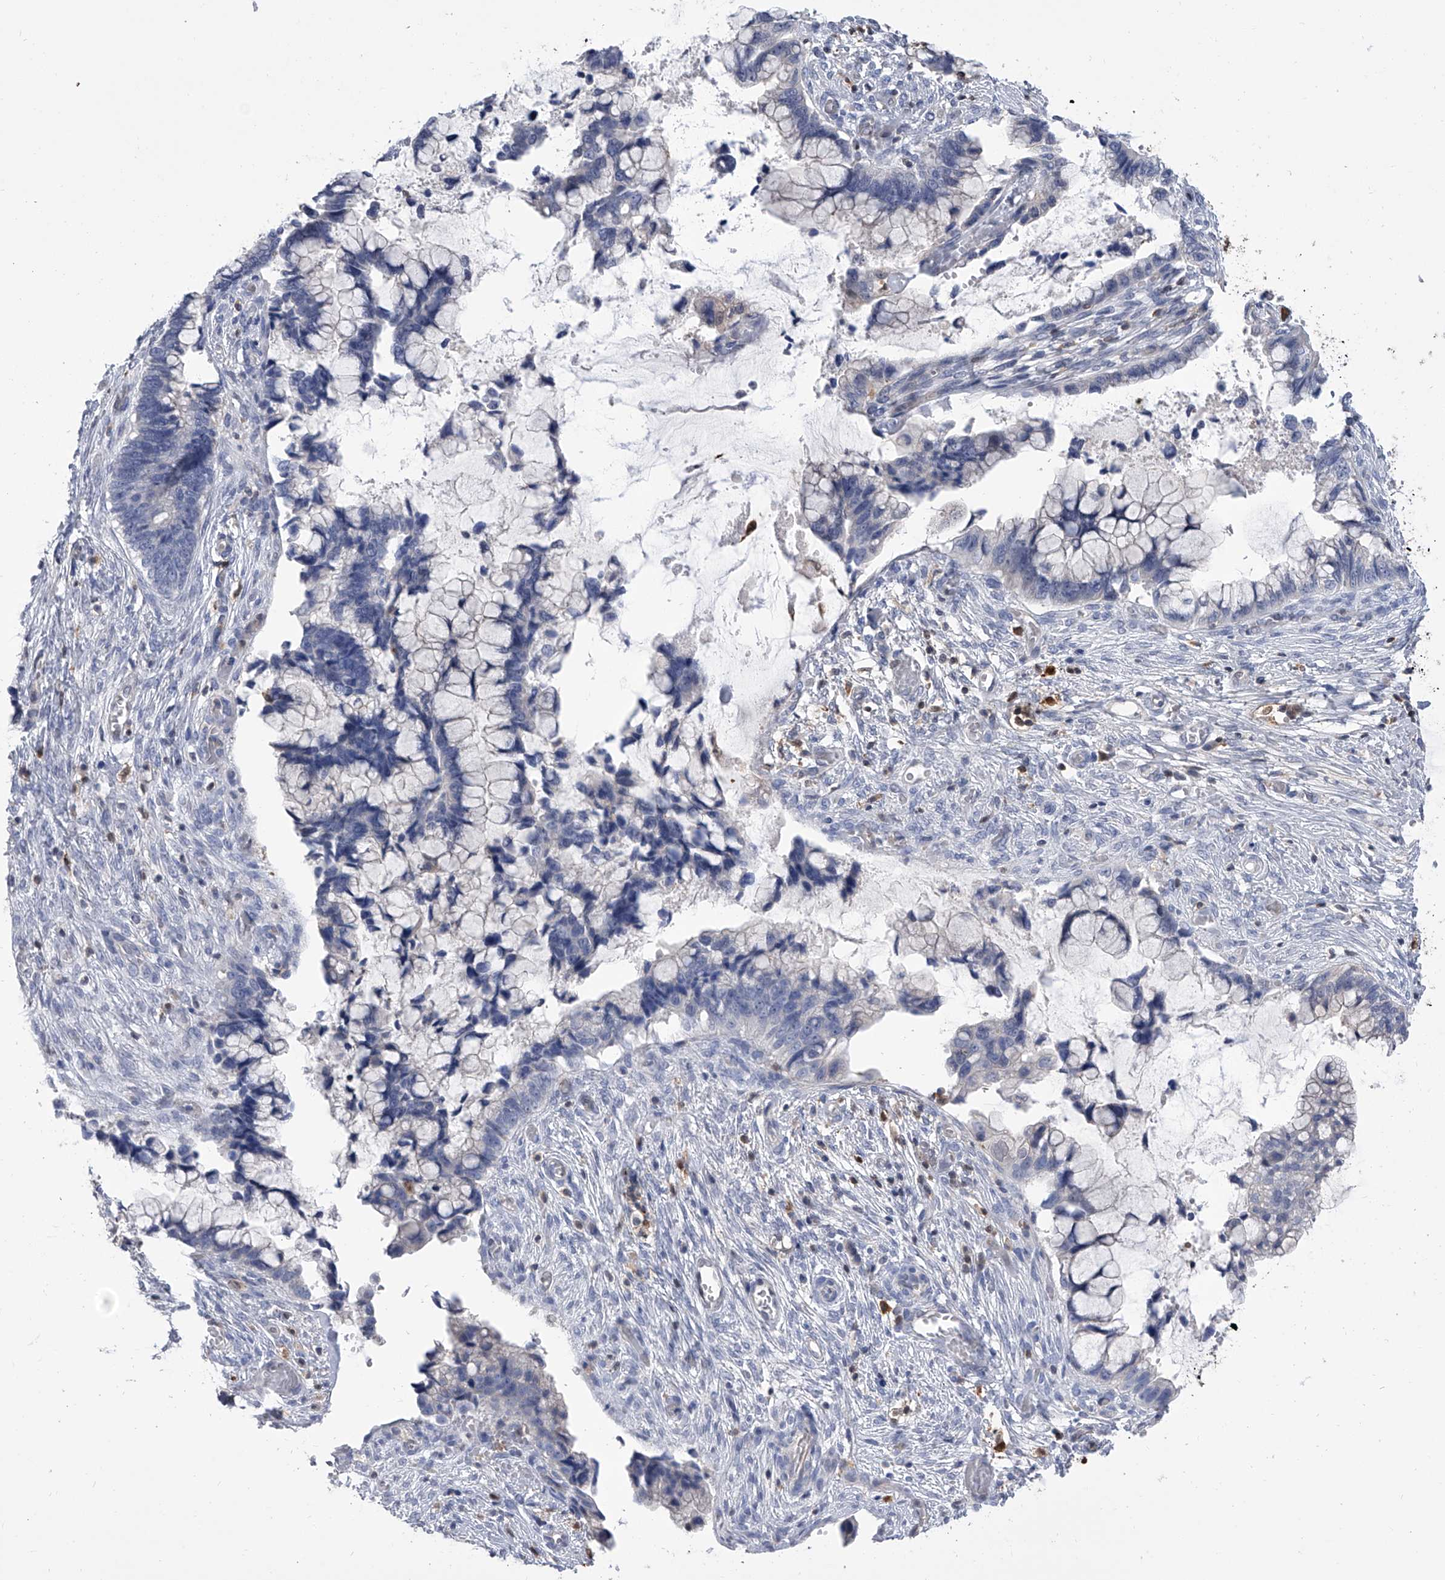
{"staining": {"intensity": "negative", "quantity": "none", "location": "none"}, "tissue": "cervical cancer", "cell_type": "Tumor cells", "image_type": "cancer", "snomed": [{"axis": "morphology", "description": "Adenocarcinoma, NOS"}, {"axis": "topography", "description": "Cervix"}], "caption": "Tumor cells are negative for brown protein staining in adenocarcinoma (cervical).", "gene": "SERPINB9", "patient": {"sex": "female", "age": 44}}